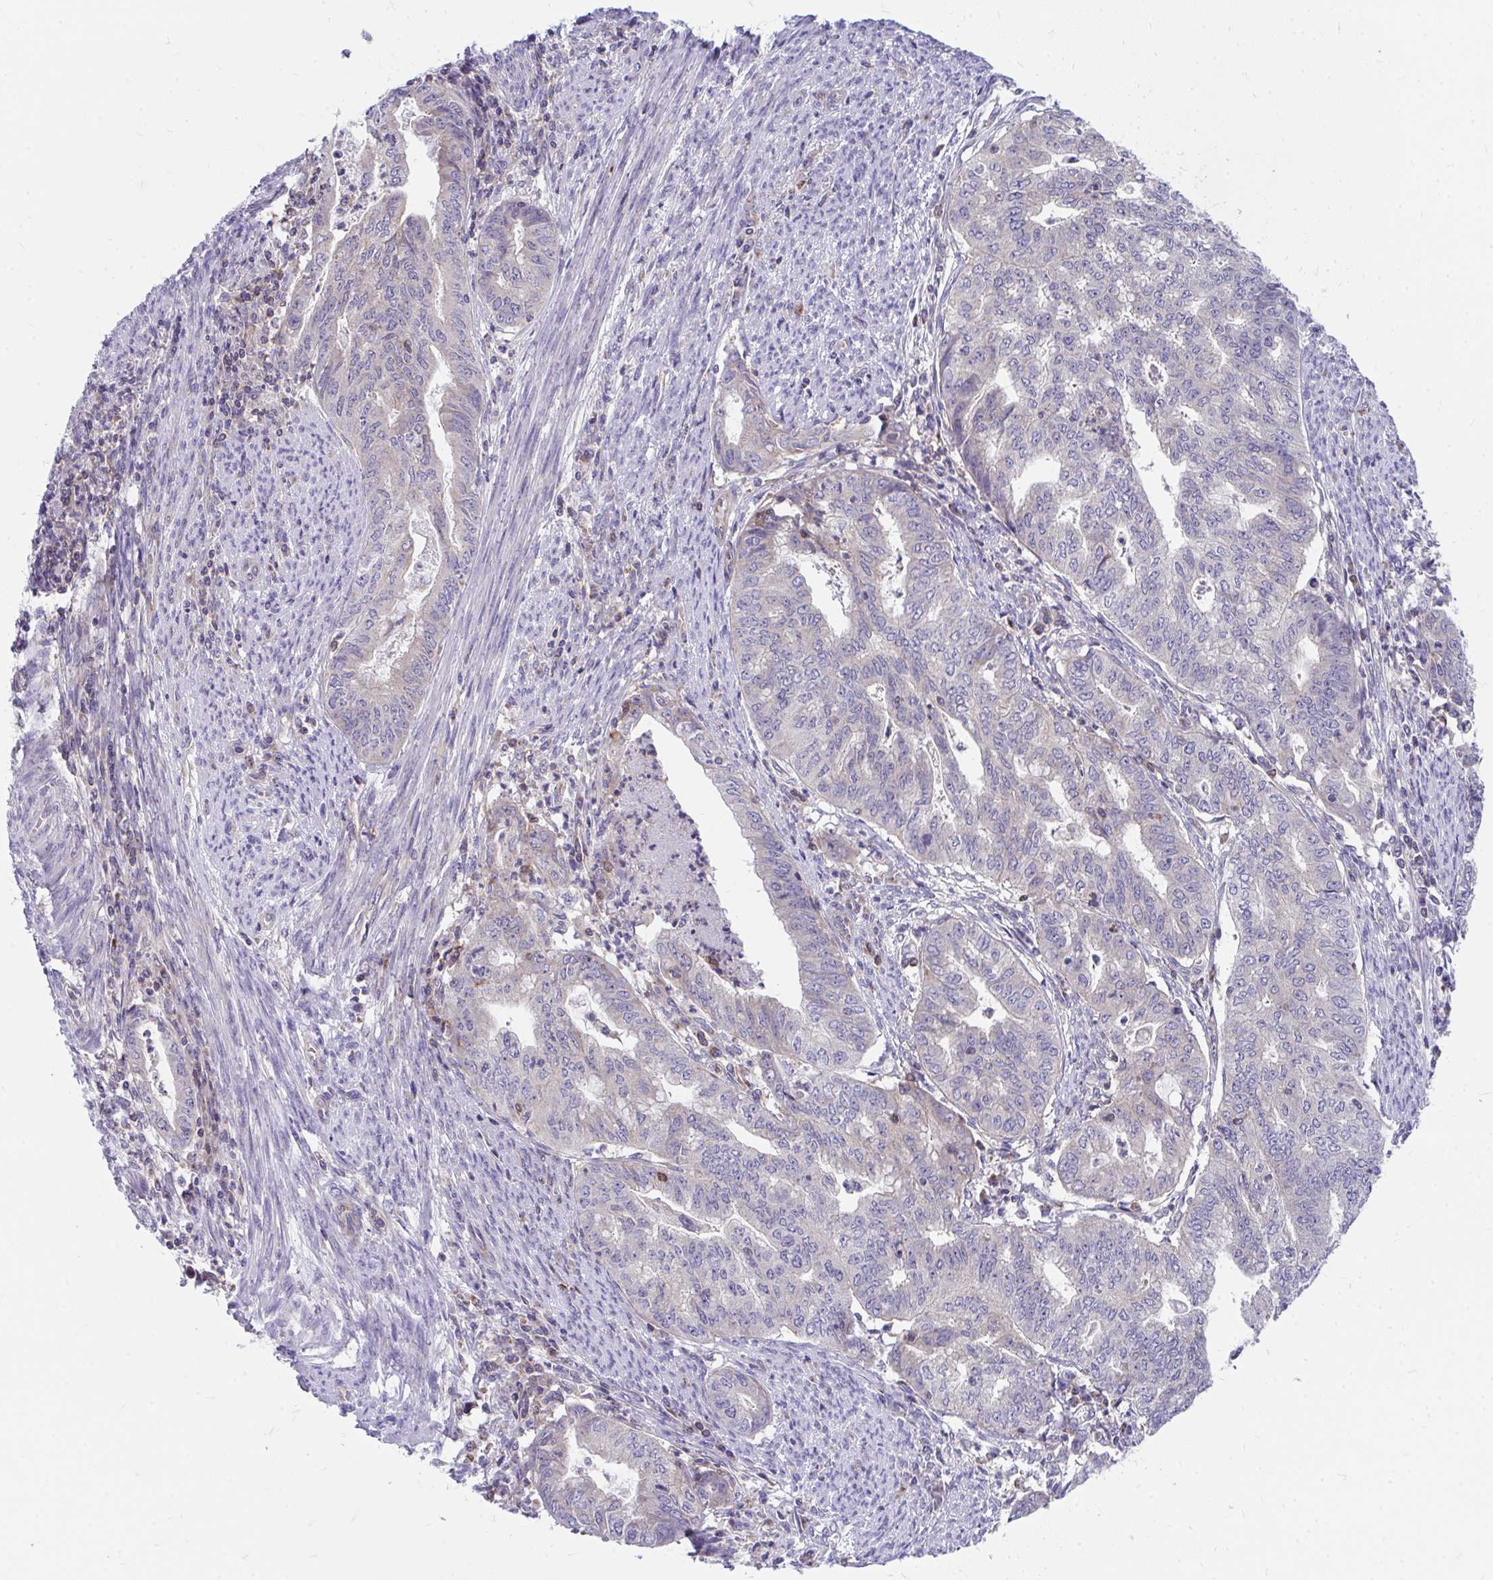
{"staining": {"intensity": "negative", "quantity": "none", "location": "none"}, "tissue": "endometrial cancer", "cell_type": "Tumor cells", "image_type": "cancer", "snomed": [{"axis": "morphology", "description": "Adenocarcinoma, NOS"}, {"axis": "topography", "description": "Endometrium"}], "caption": "An image of adenocarcinoma (endometrial) stained for a protein reveals no brown staining in tumor cells. (DAB (3,3'-diaminobenzidine) IHC with hematoxylin counter stain).", "gene": "FHIP1B", "patient": {"sex": "female", "age": 79}}